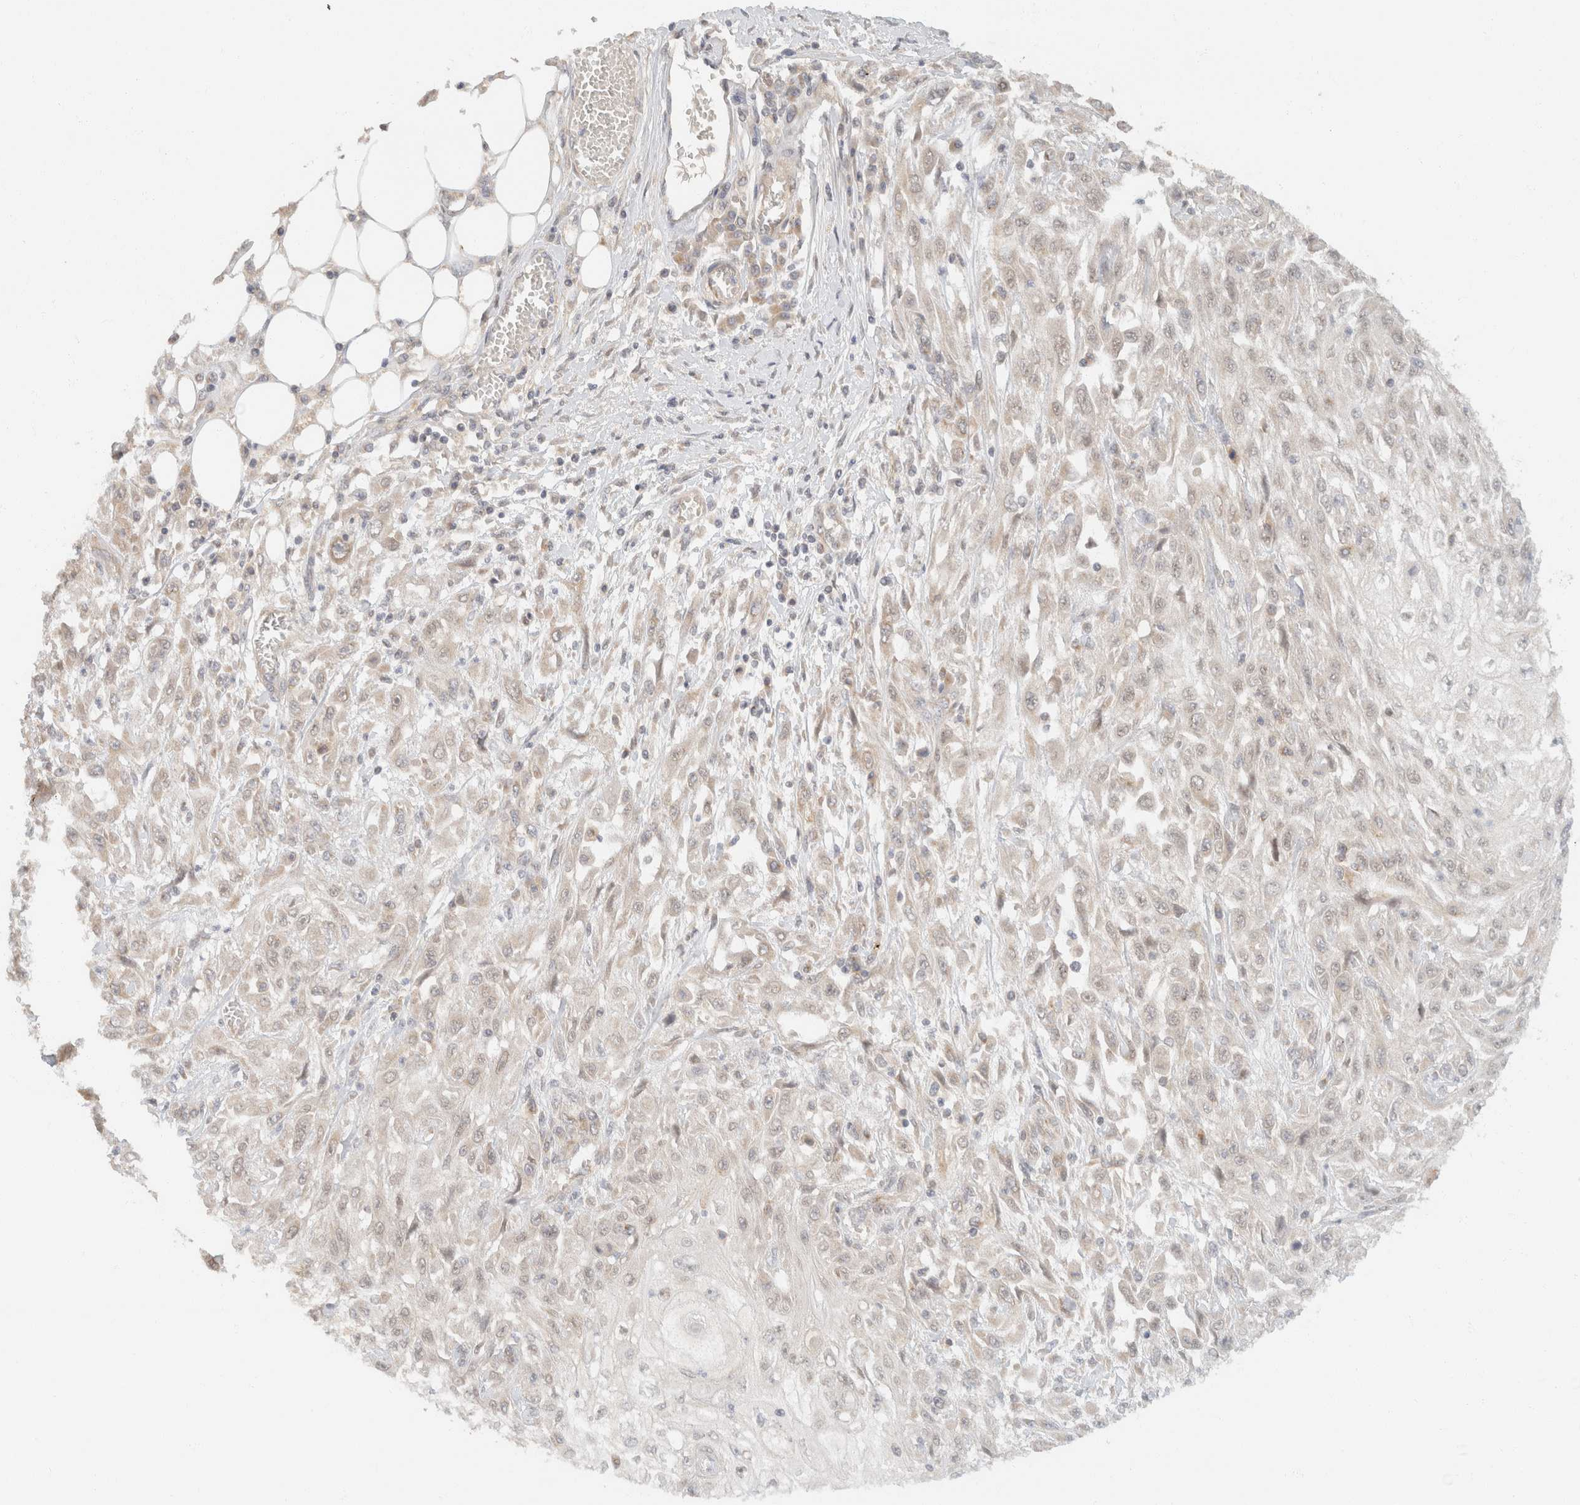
{"staining": {"intensity": "weak", "quantity": "<25%", "location": "cytoplasmic/membranous"}, "tissue": "skin cancer", "cell_type": "Tumor cells", "image_type": "cancer", "snomed": [{"axis": "morphology", "description": "Squamous cell carcinoma, NOS"}, {"axis": "morphology", "description": "Squamous cell carcinoma, metastatic, NOS"}, {"axis": "topography", "description": "Skin"}, {"axis": "topography", "description": "Lymph node"}], "caption": "Immunohistochemical staining of skin metastatic squamous cell carcinoma displays no significant staining in tumor cells. (IHC, brightfield microscopy, high magnification).", "gene": "TACC1", "patient": {"sex": "male", "age": 75}}